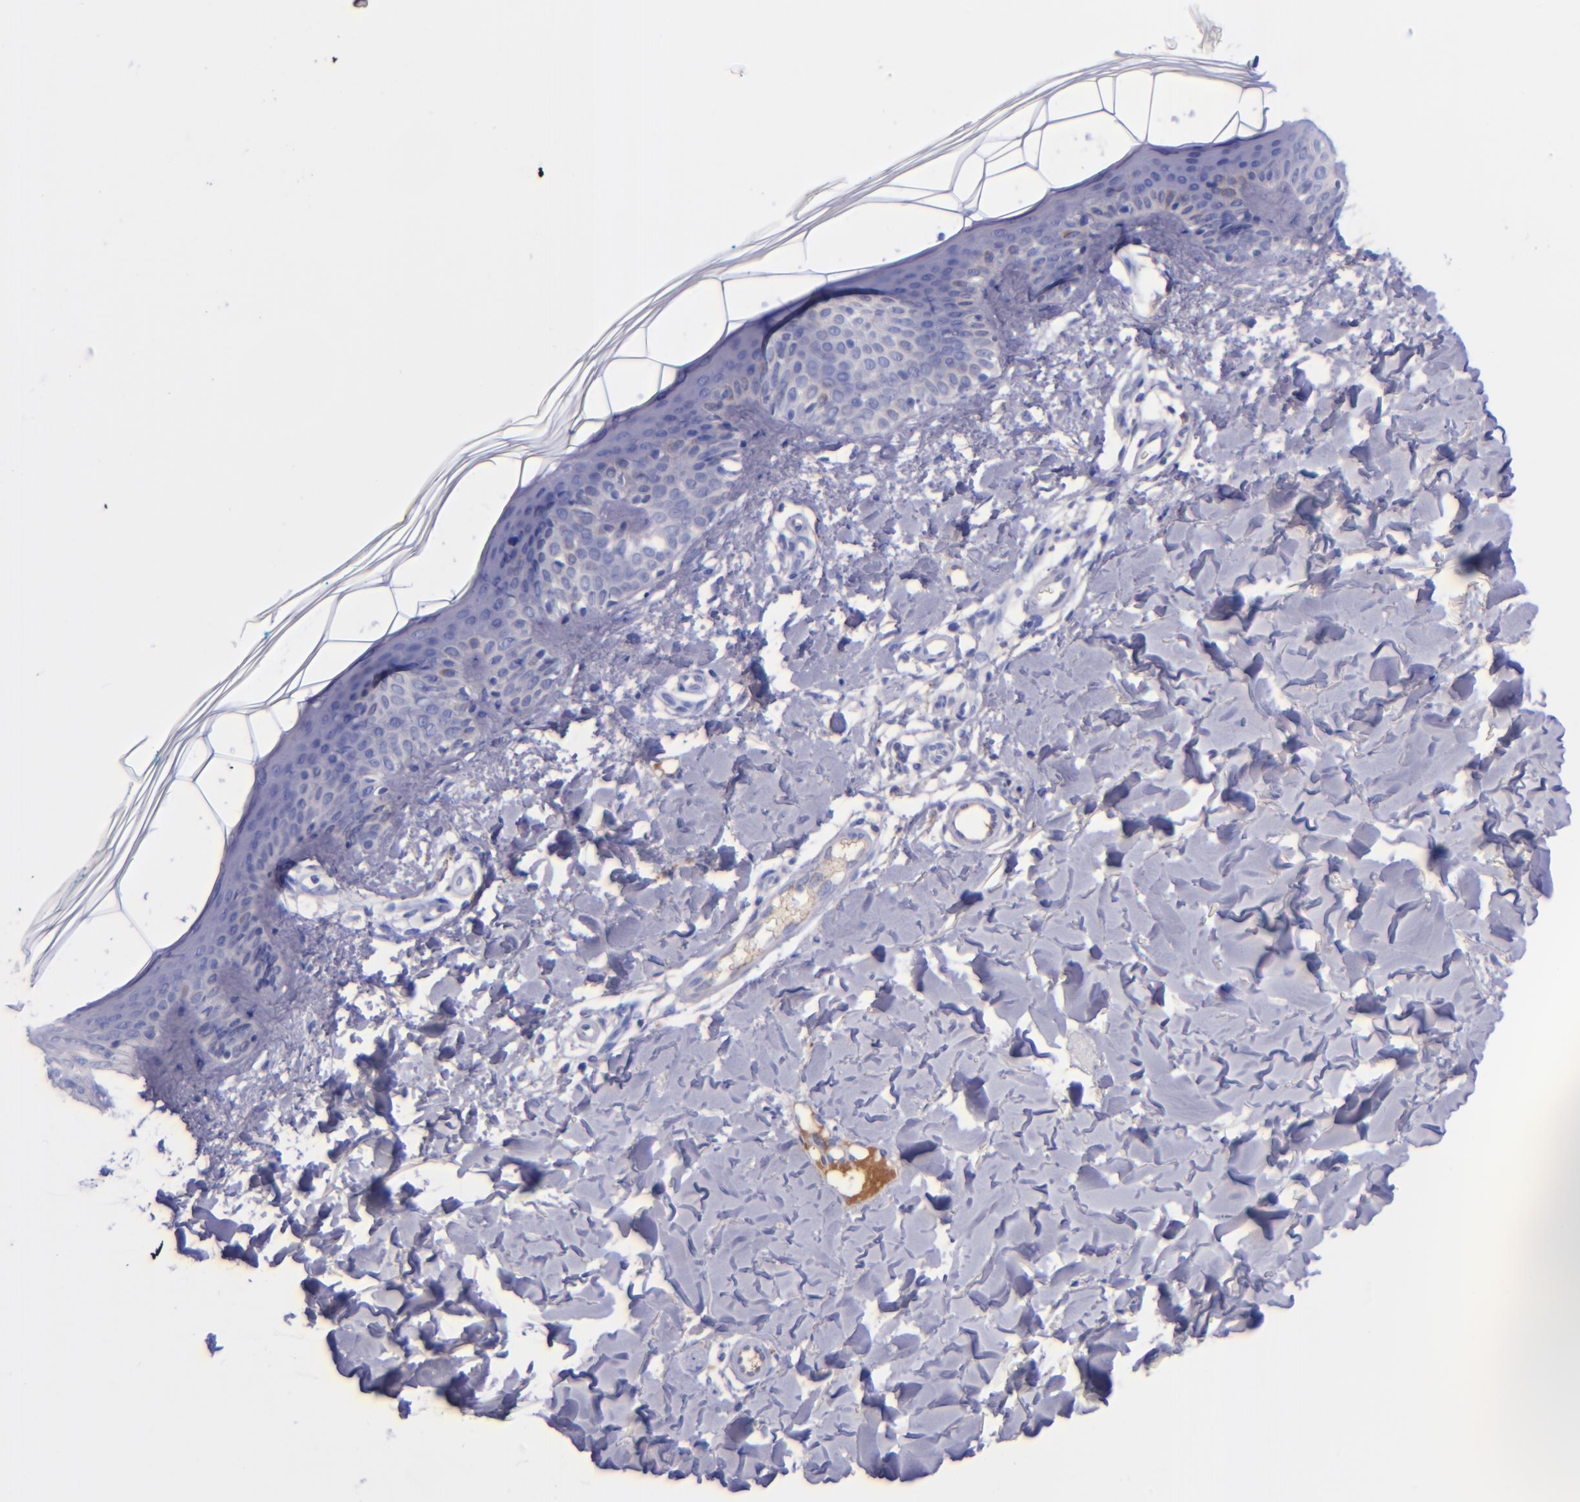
{"staining": {"intensity": "negative", "quantity": "none", "location": "none"}, "tissue": "skin", "cell_type": "Fibroblasts", "image_type": "normal", "snomed": [{"axis": "morphology", "description": "Normal tissue, NOS"}, {"axis": "topography", "description": "Skin"}], "caption": "Immunohistochemistry (IHC) of unremarkable human skin displays no positivity in fibroblasts. The staining was performed using DAB to visualize the protein expression in brown, while the nuclei were stained in blue with hematoxylin (Magnification: 20x).", "gene": "KNG1", "patient": {"sex": "male", "age": 32}}